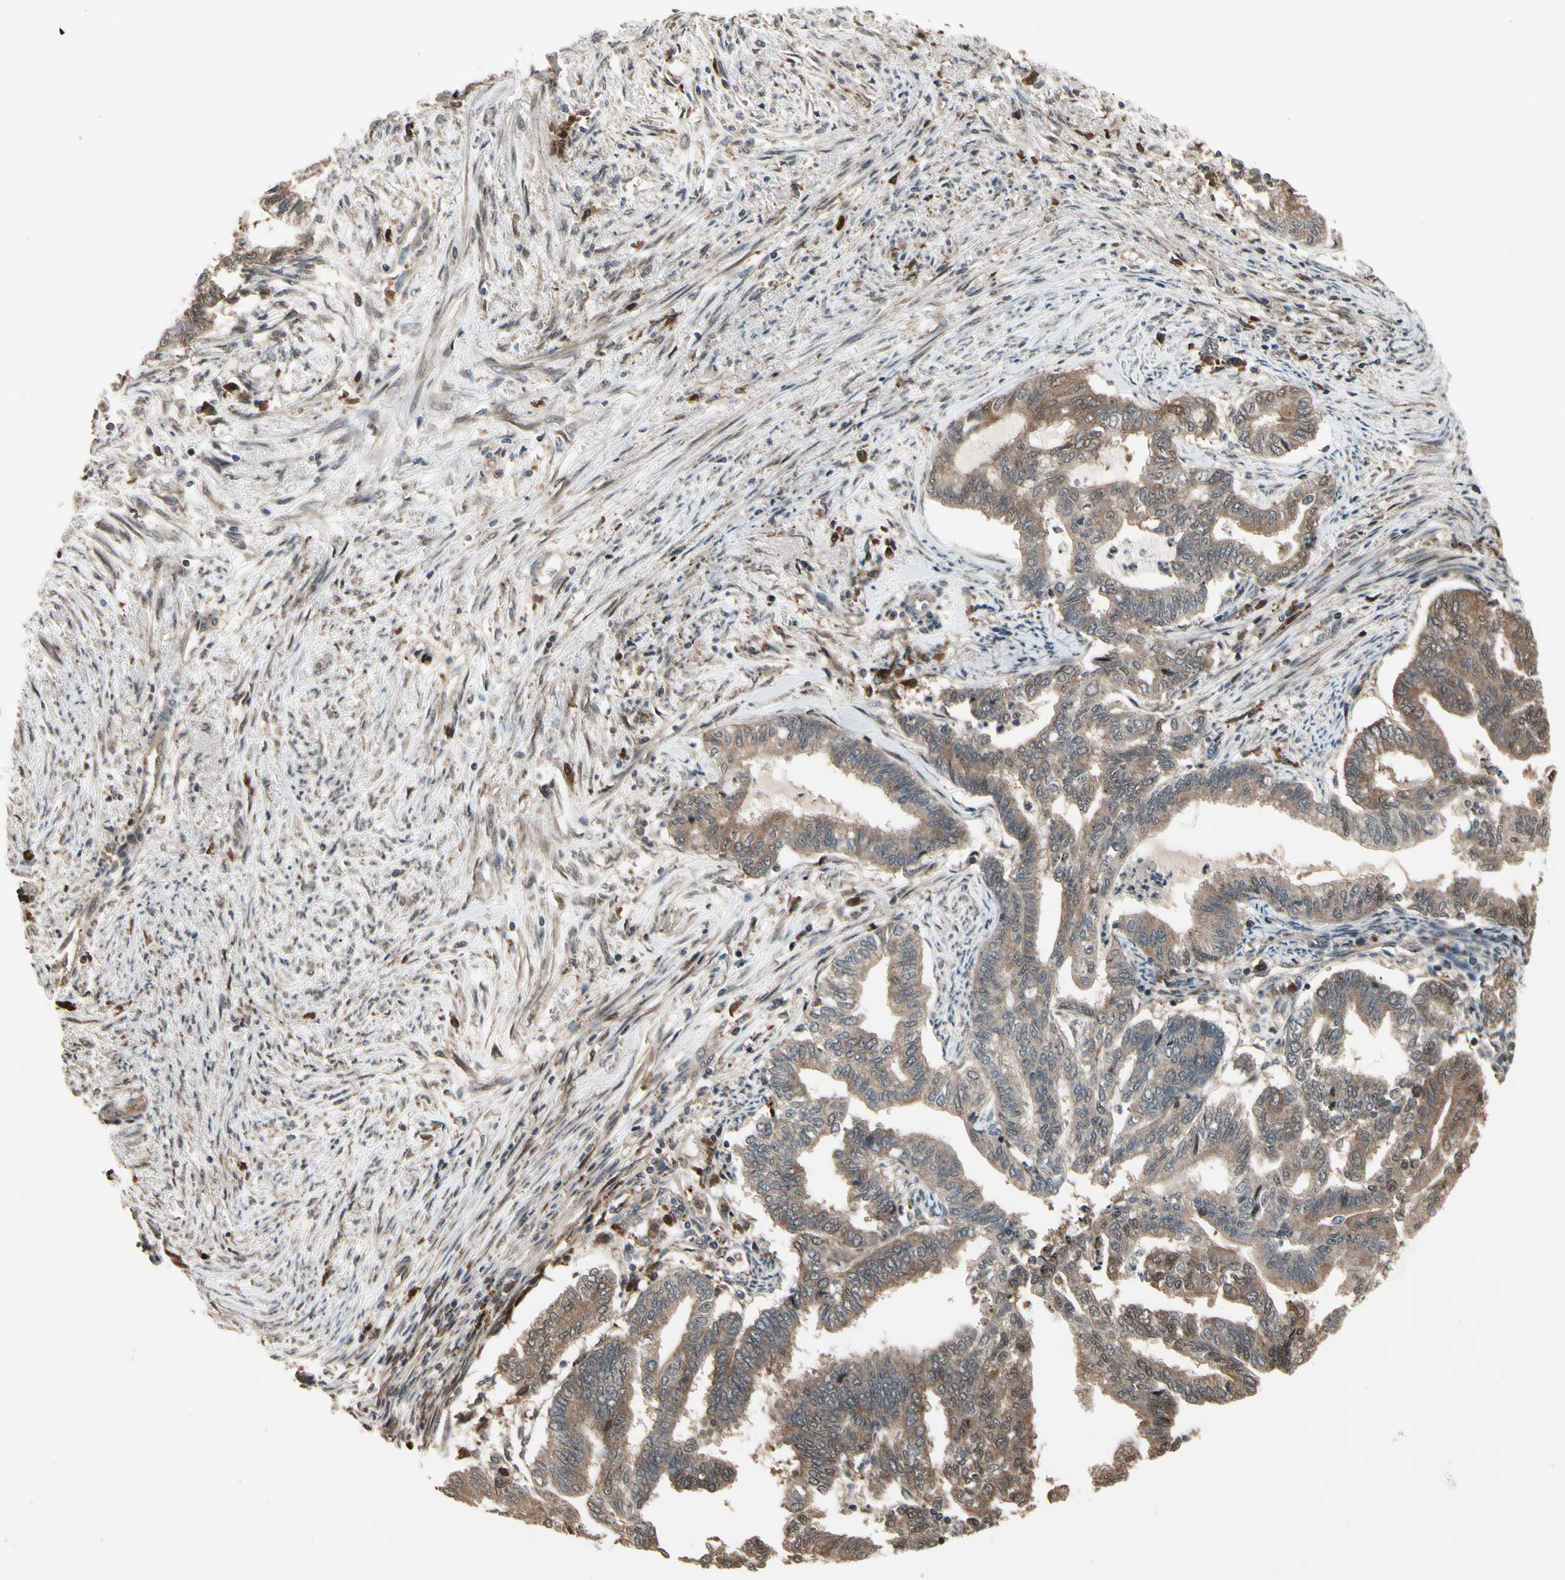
{"staining": {"intensity": "weak", "quantity": "25%-75%", "location": "cytoplasmic/membranous"}, "tissue": "endometrial cancer", "cell_type": "Tumor cells", "image_type": "cancer", "snomed": [{"axis": "morphology", "description": "Adenocarcinoma, NOS"}, {"axis": "topography", "description": "Endometrium"}], "caption": "Immunohistochemical staining of human endometrial cancer displays low levels of weak cytoplasmic/membranous positivity in about 25%-75% of tumor cells.", "gene": "CSF1R", "patient": {"sex": "female", "age": 79}}